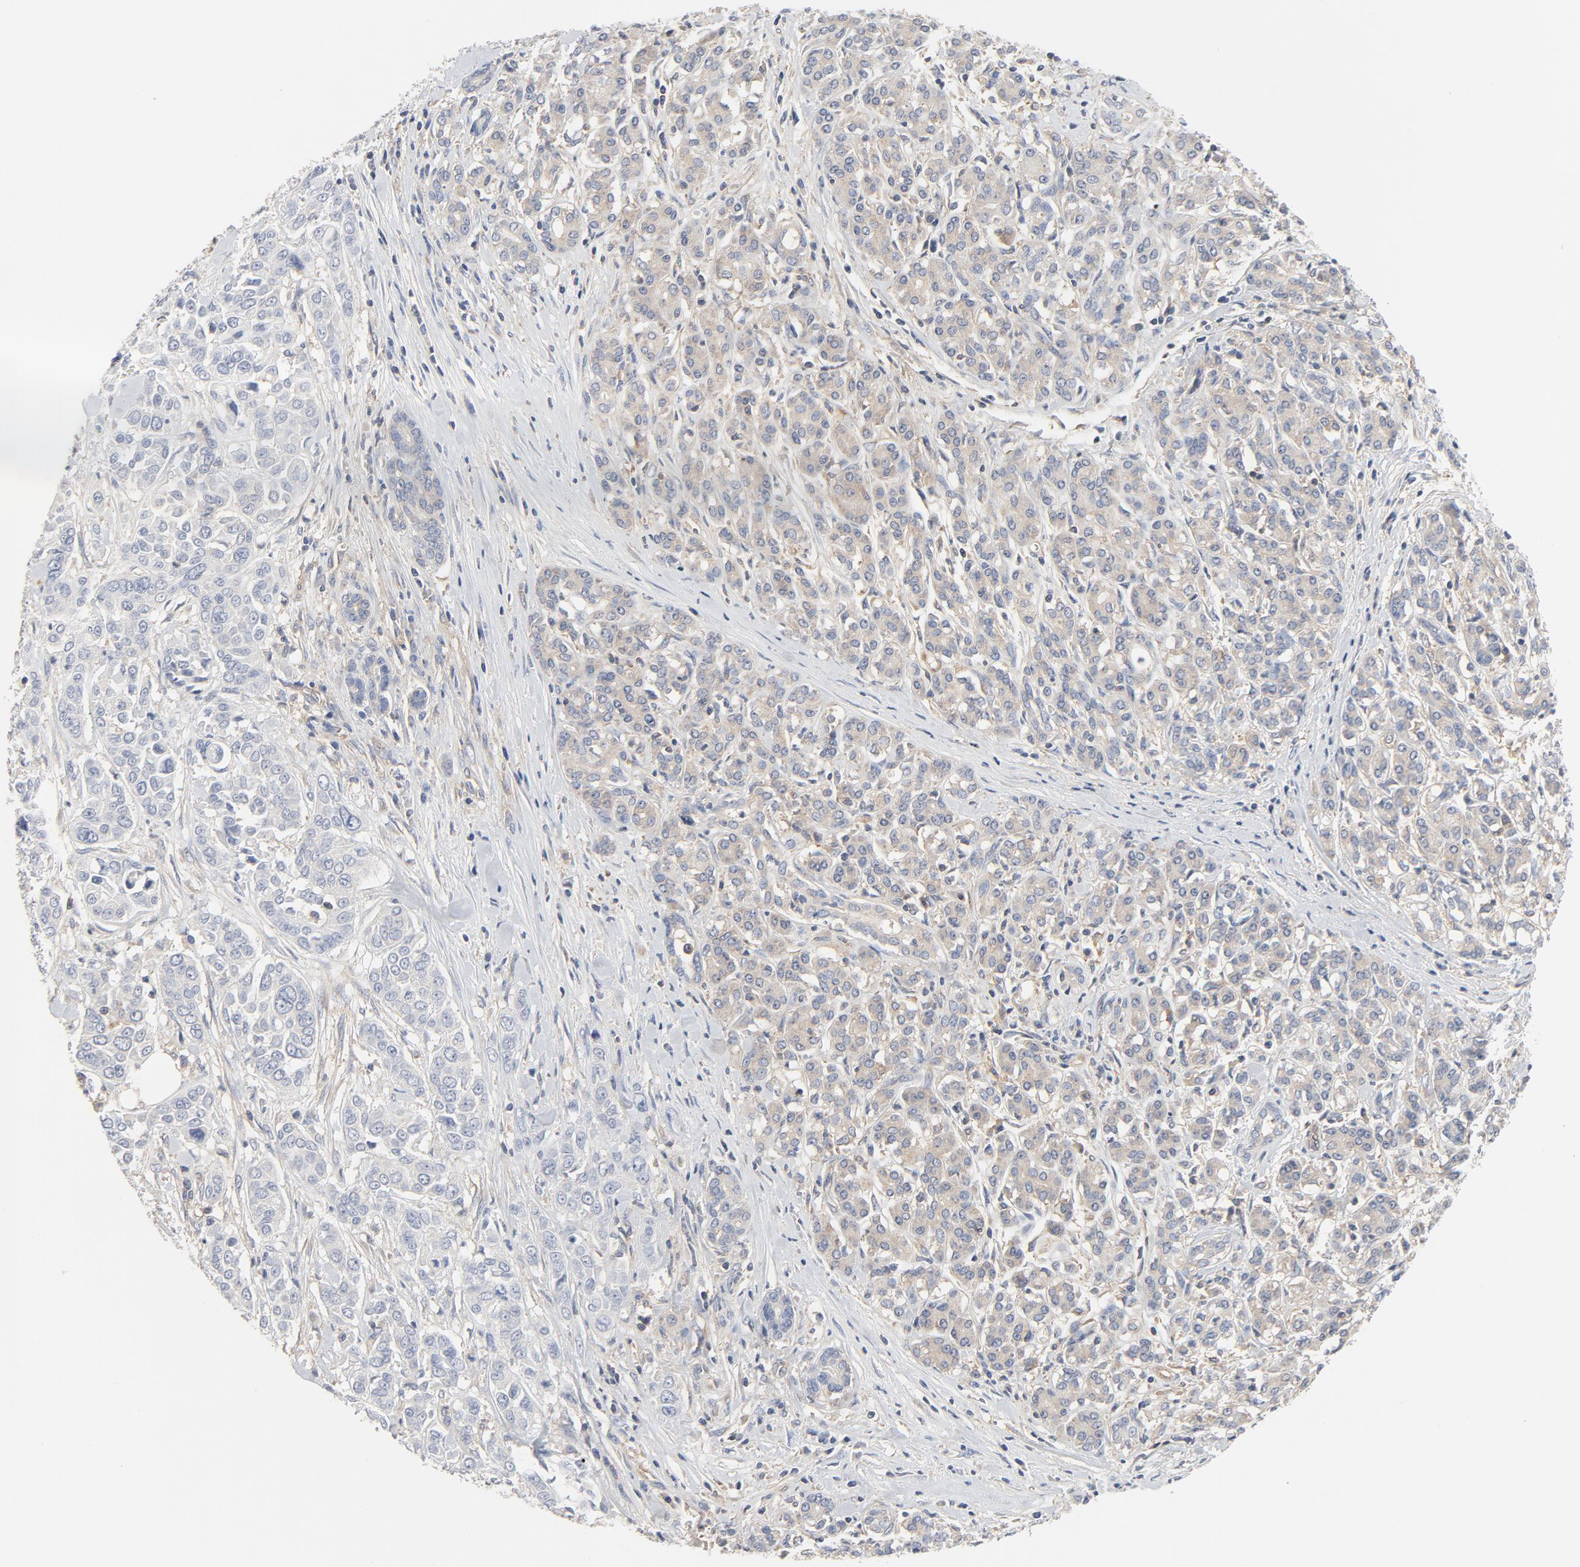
{"staining": {"intensity": "weak", "quantity": "25%-75%", "location": "cytoplasmic/membranous"}, "tissue": "pancreatic cancer", "cell_type": "Tumor cells", "image_type": "cancer", "snomed": [{"axis": "morphology", "description": "Adenocarcinoma, NOS"}, {"axis": "topography", "description": "Pancreas"}], "caption": "A high-resolution photomicrograph shows immunohistochemistry staining of adenocarcinoma (pancreatic), which displays weak cytoplasmic/membranous positivity in about 25%-75% of tumor cells. (brown staining indicates protein expression, while blue staining denotes nuclei).", "gene": "RABEP1", "patient": {"sex": "female", "age": 52}}